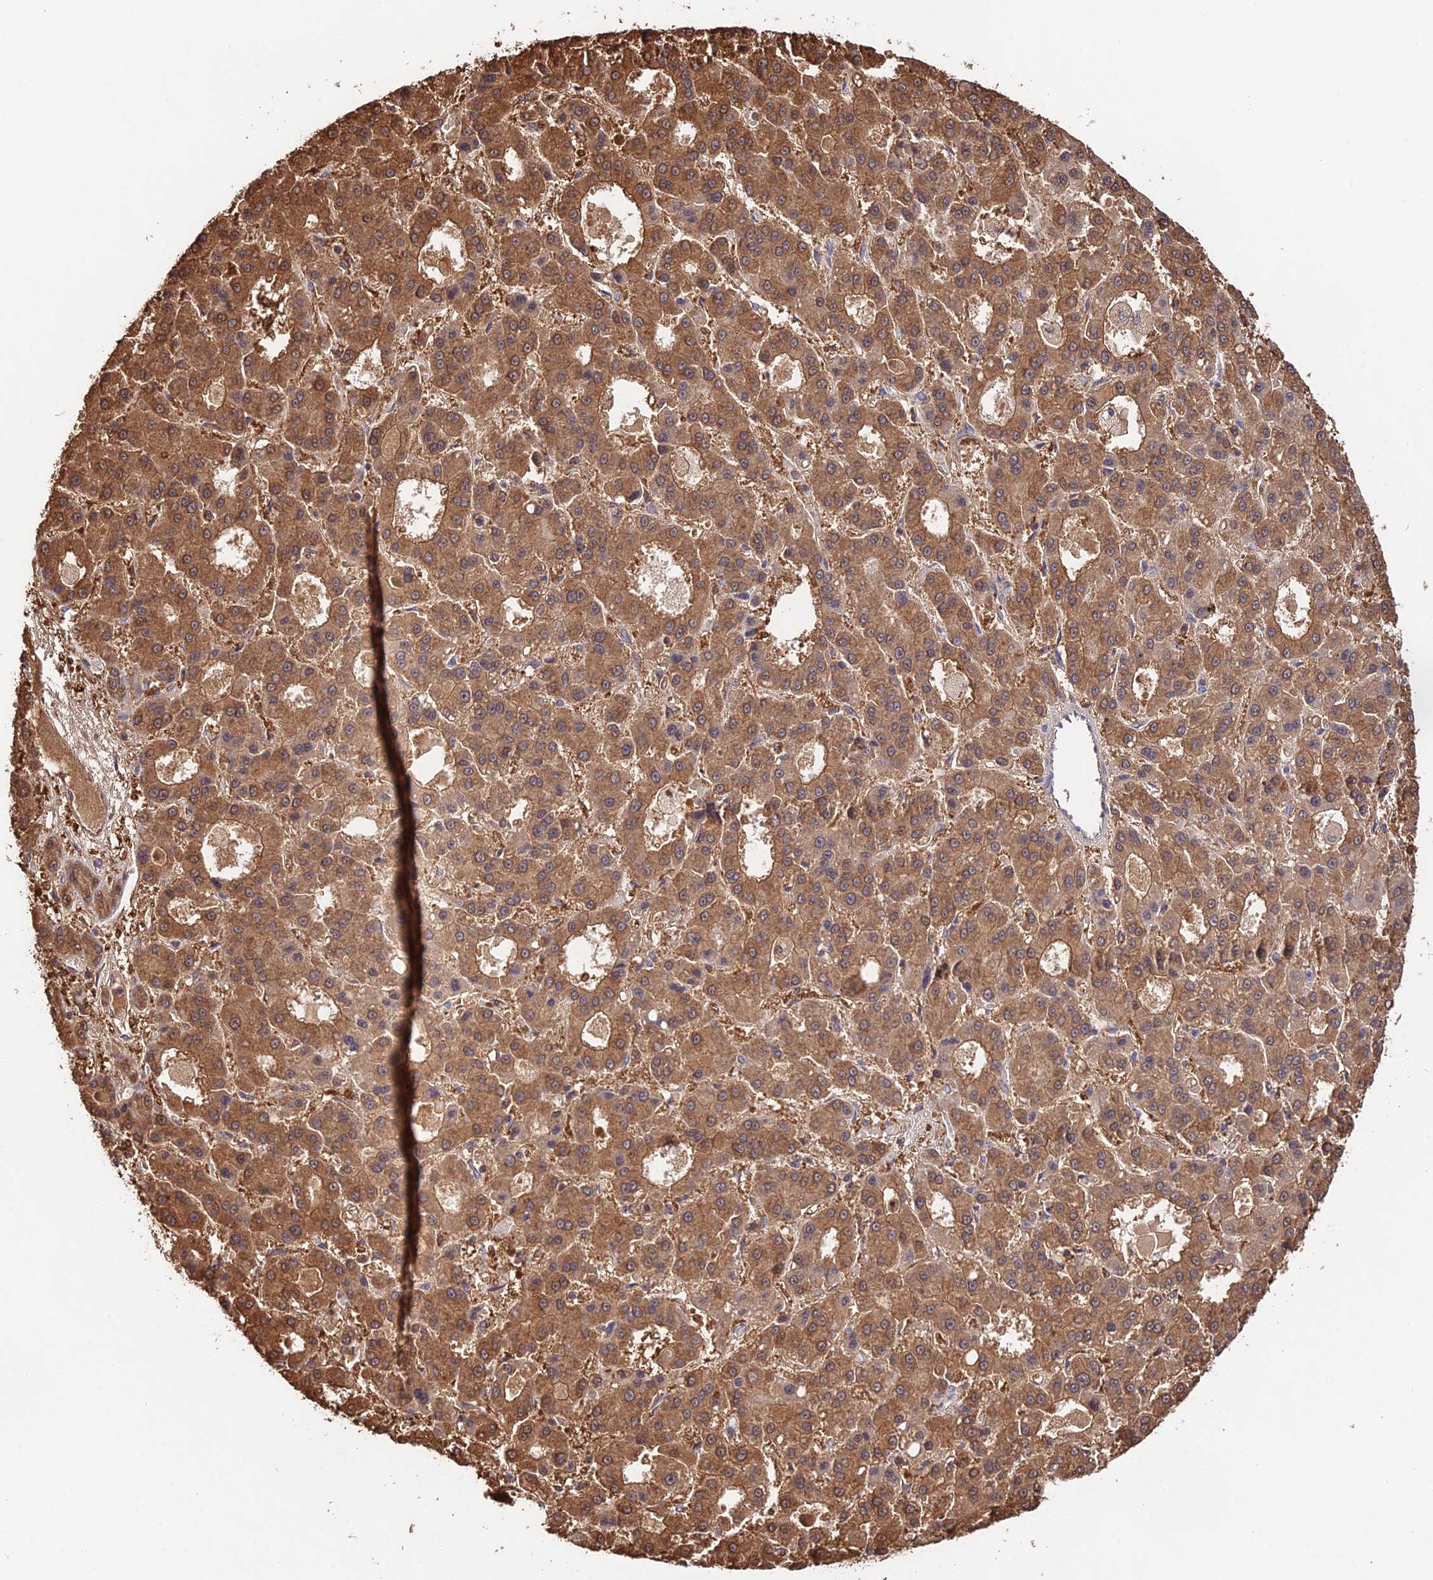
{"staining": {"intensity": "strong", "quantity": ">75%", "location": "cytoplasmic/membranous"}, "tissue": "liver cancer", "cell_type": "Tumor cells", "image_type": "cancer", "snomed": [{"axis": "morphology", "description": "Carcinoma, Hepatocellular, NOS"}, {"axis": "topography", "description": "Liver"}], "caption": "Approximately >75% of tumor cells in human liver hepatocellular carcinoma exhibit strong cytoplasmic/membranous protein expression as visualized by brown immunohistochemical staining.", "gene": "FBP1", "patient": {"sex": "male", "age": 70}}